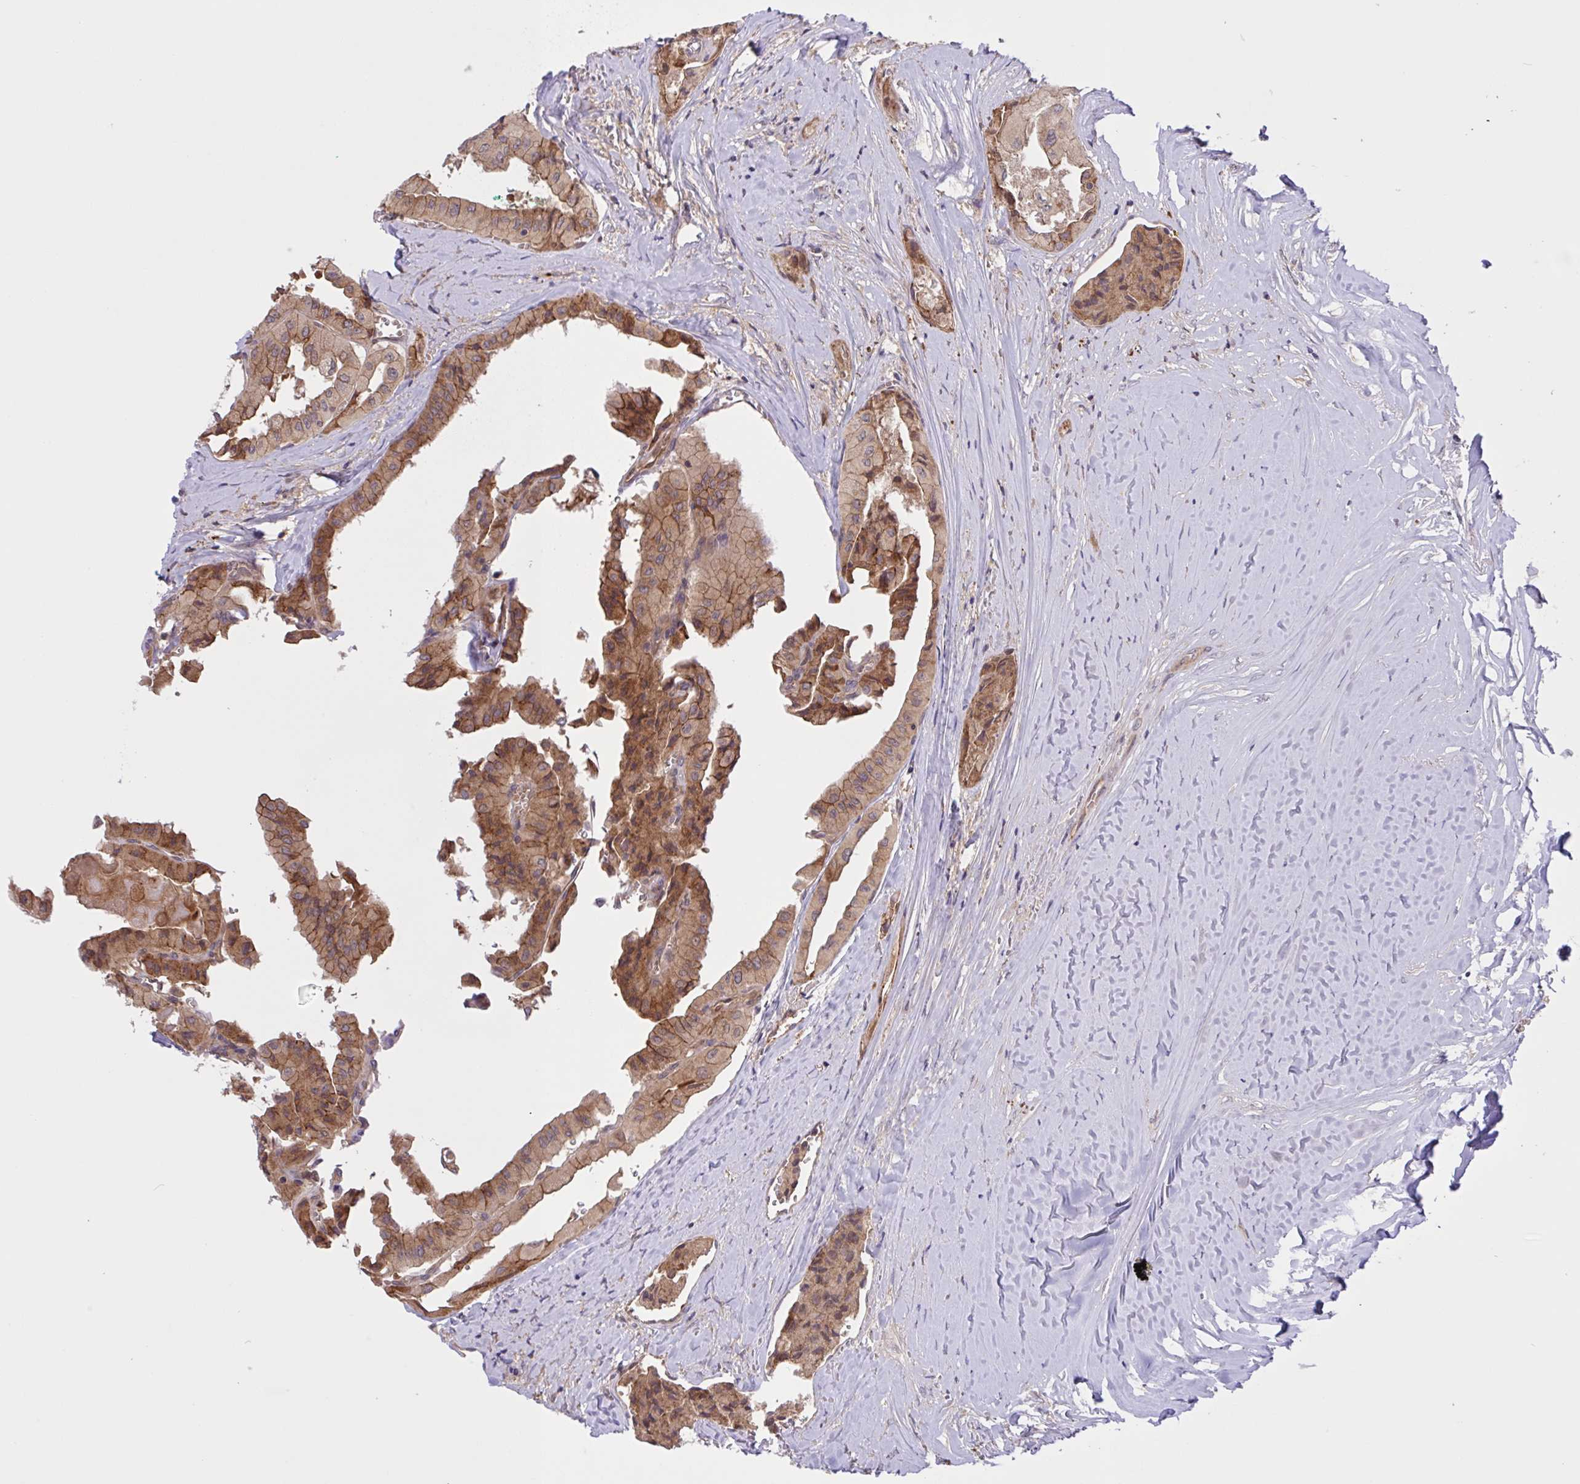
{"staining": {"intensity": "moderate", "quantity": ">75%", "location": "cytoplasmic/membranous"}, "tissue": "thyroid cancer", "cell_type": "Tumor cells", "image_type": "cancer", "snomed": [{"axis": "morphology", "description": "Normal tissue, NOS"}, {"axis": "morphology", "description": "Papillary adenocarcinoma, NOS"}, {"axis": "topography", "description": "Thyroid gland"}], "caption": "This is an image of immunohistochemistry staining of thyroid papillary adenocarcinoma, which shows moderate staining in the cytoplasmic/membranous of tumor cells.", "gene": "INTS10", "patient": {"sex": "female", "age": 59}}